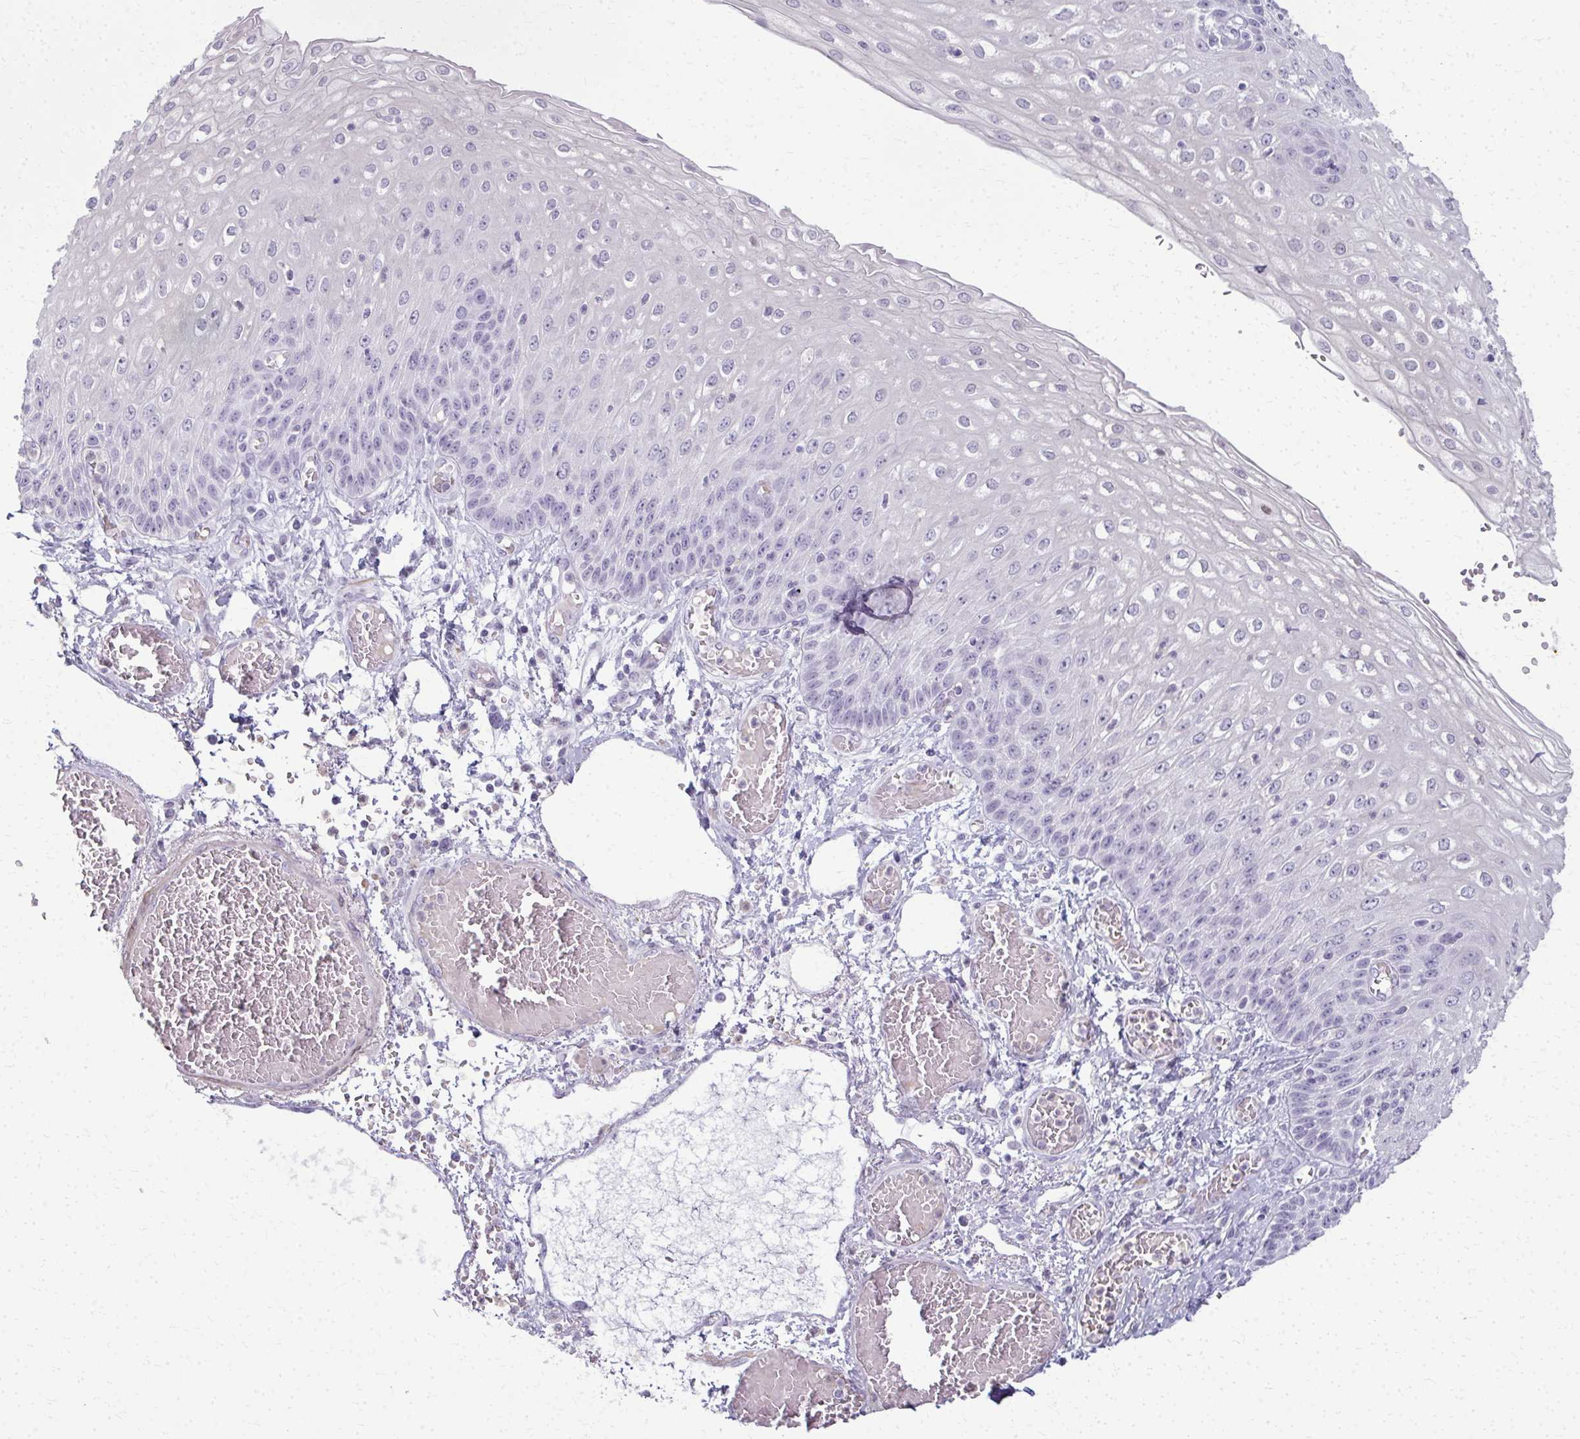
{"staining": {"intensity": "negative", "quantity": "none", "location": "none"}, "tissue": "esophagus", "cell_type": "Squamous epithelial cells", "image_type": "normal", "snomed": [{"axis": "morphology", "description": "Normal tissue, NOS"}, {"axis": "morphology", "description": "Adenocarcinoma, NOS"}, {"axis": "topography", "description": "Esophagus"}], "caption": "Esophagus stained for a protein using immunohistochemistry (IHC) shows no expression squamous epithelial cells.", "gene": "CA3", "patient": {"sex": "male", "age": 81}}